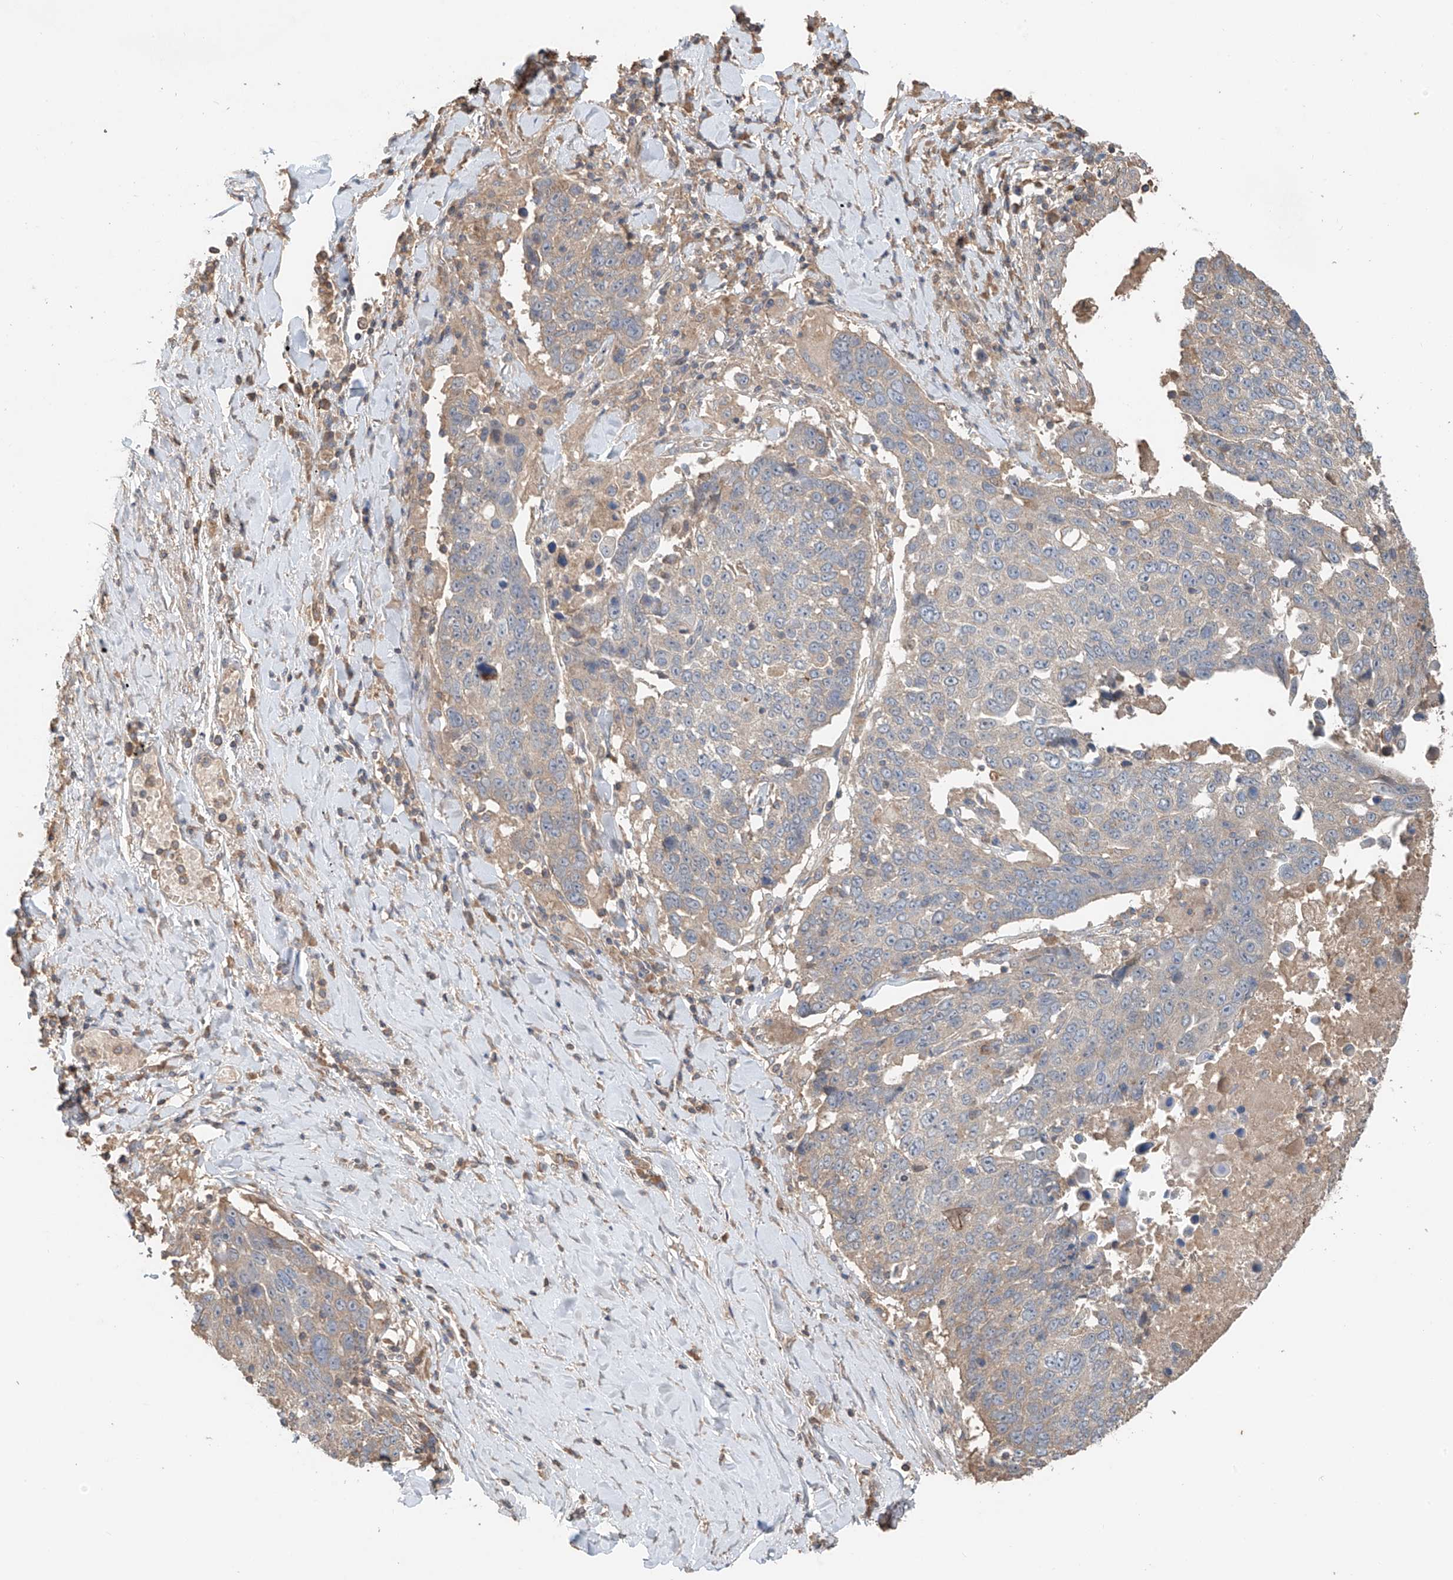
{"staining": {"intensity": "weak", "quantity": "<25%", "location": "cytoplasmic/membranous"}, "tissue": "lung cancer", "cell_type": "Tumor cells", "image_type": "cancer", "snomed": [{"axis": "morphology", "description": "Squamous cell carcinoma, NOS"}, {"axis": "topography", "description": "Lung"}], "caption": "DAB (3,3'-diaminobenzidine) immunohistochemical staining of human lung cancer (squamous cell carcinoma) demonstrates no significant expression in tumor cells.", "gene": "GNB1L", "patient": {"sex": "male", "age": 66}}